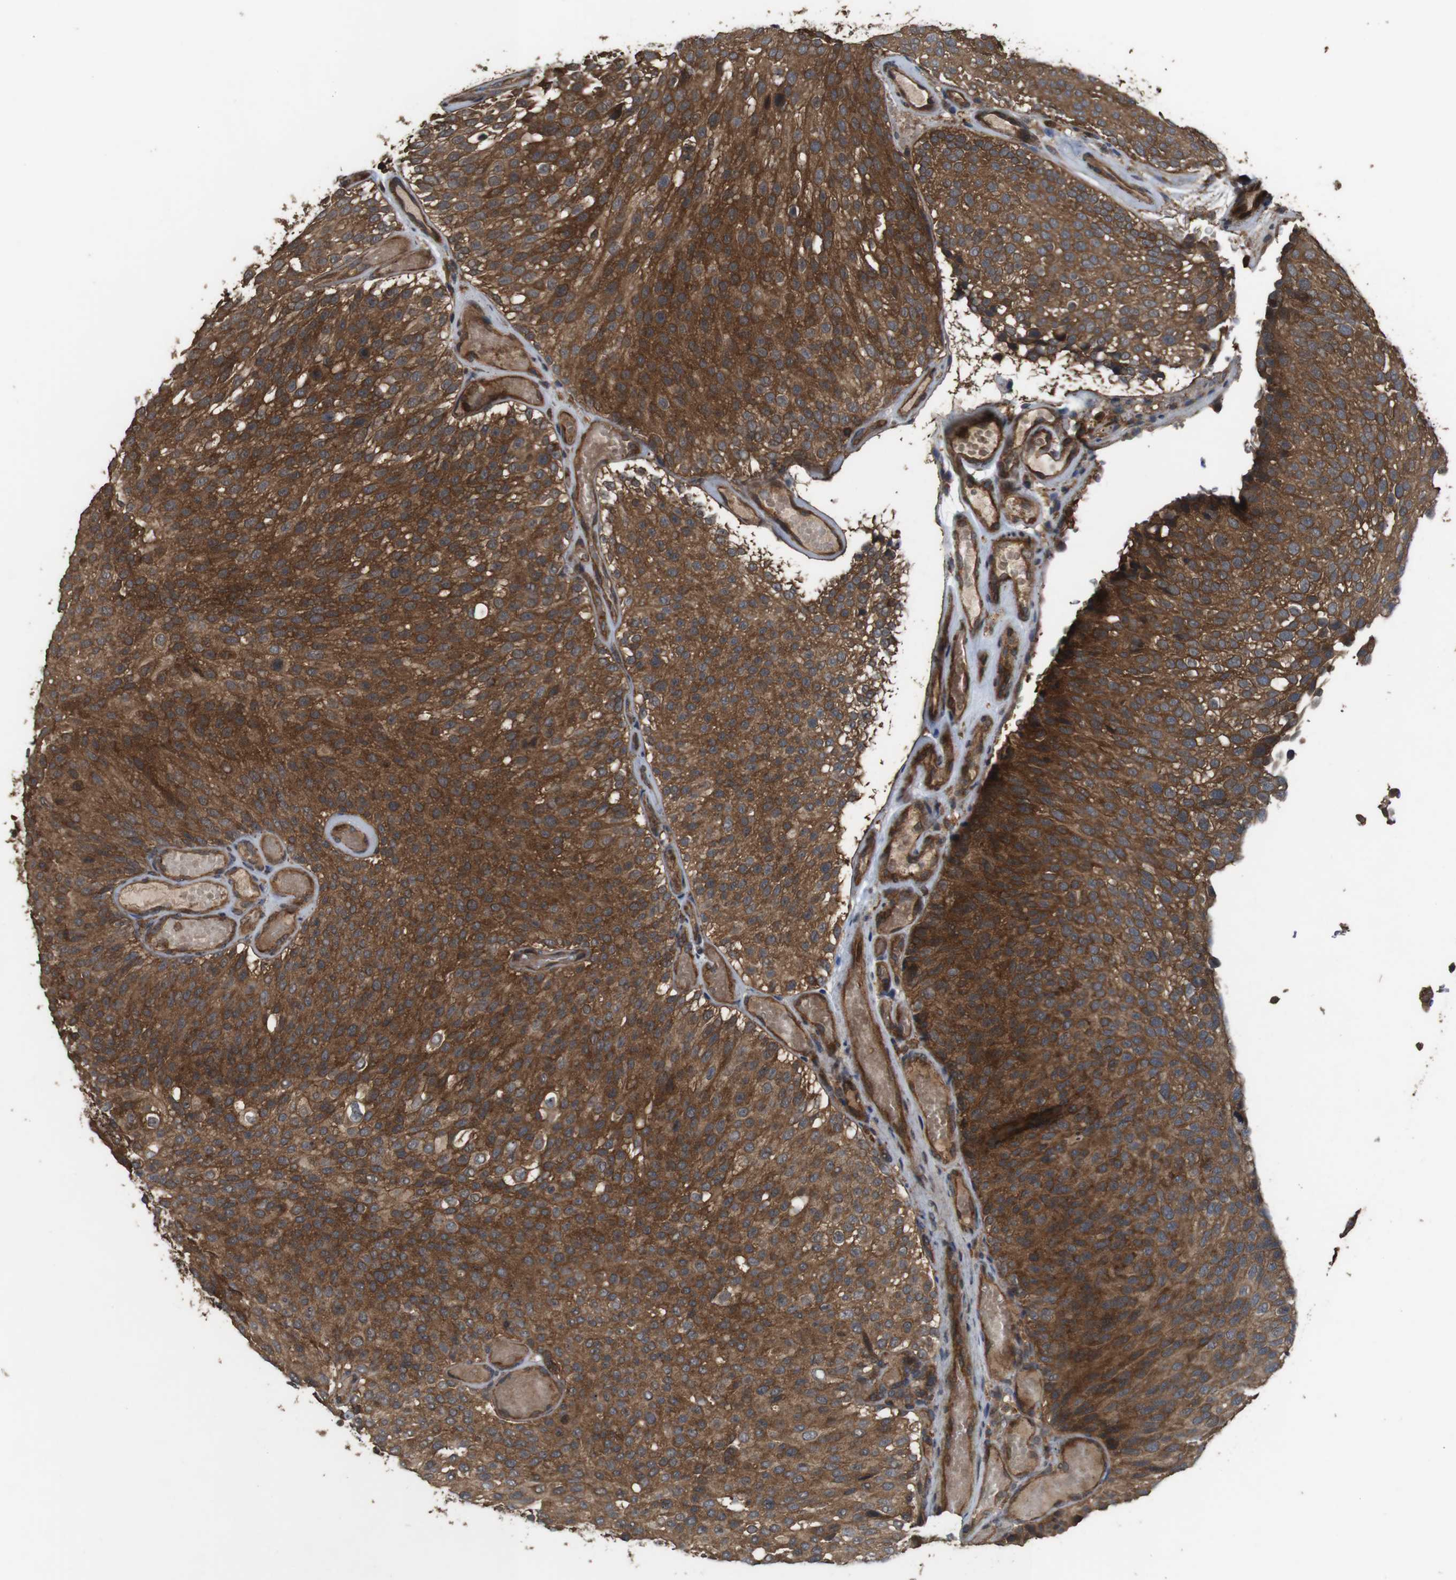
{"staining": {"intensity": "strong", "quantity": ">75%", "location": "cytoplasmic/membranous"}, "tissue": "urothelial cancer", "cell_type": "Tumor cells", "image_type": "cancer", "snomed": [{"axis": "morphology", "description": "Urothelial carcinoma, Low grade"}, {"axis": "topography", "description": "Urinary bladder"}], "caption": "Protein expression by immunohistochemistry (IHC) displays strong cytoplasmic/membranous expression in about >75% of tumor cells in urothelial cancer.", "gene": "BAG4", "patient": {"sex": "male", "age": 78}}